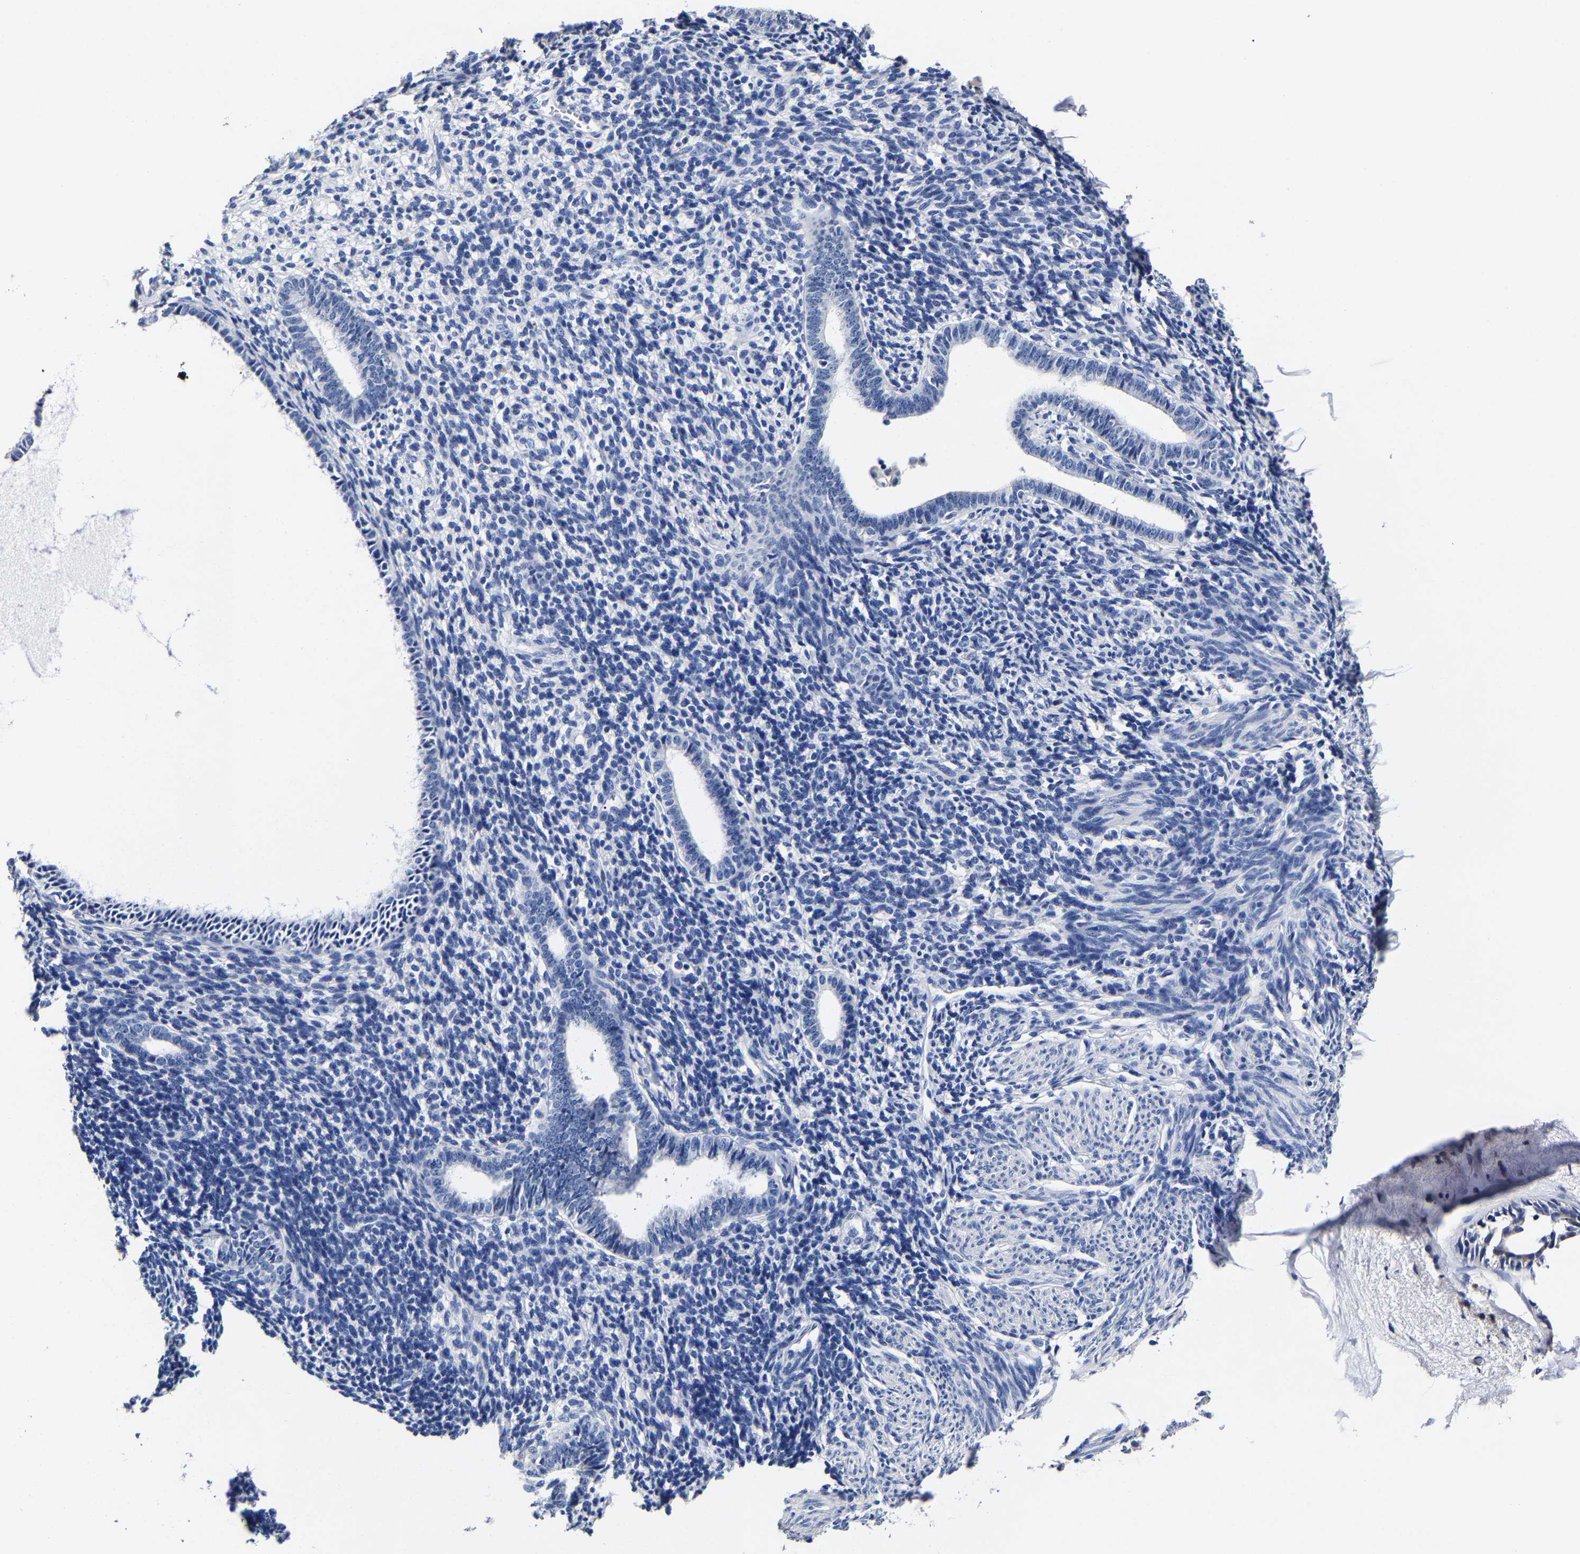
{"staining": {"intensity": "negative", "quantity": "none", "location": "none"}, "tissue": "endometrium", "cell_type": "Cells in endometrial stroma", "image_type": "normal", "snomed": [{"axis": "morphology", "description": "Normal tissue, NOS"}, {"axis": "morphology", "description": "Adenocarcinoma, NOS"}, {"axis": "topography", "description": "Endometrium"}], "caption": "The image demonstrates no staining of cells in endometrial stroma in unremarkable endometrium.", "gene": "AKAP4", "patient": {"sex": "female", "age": 57}}